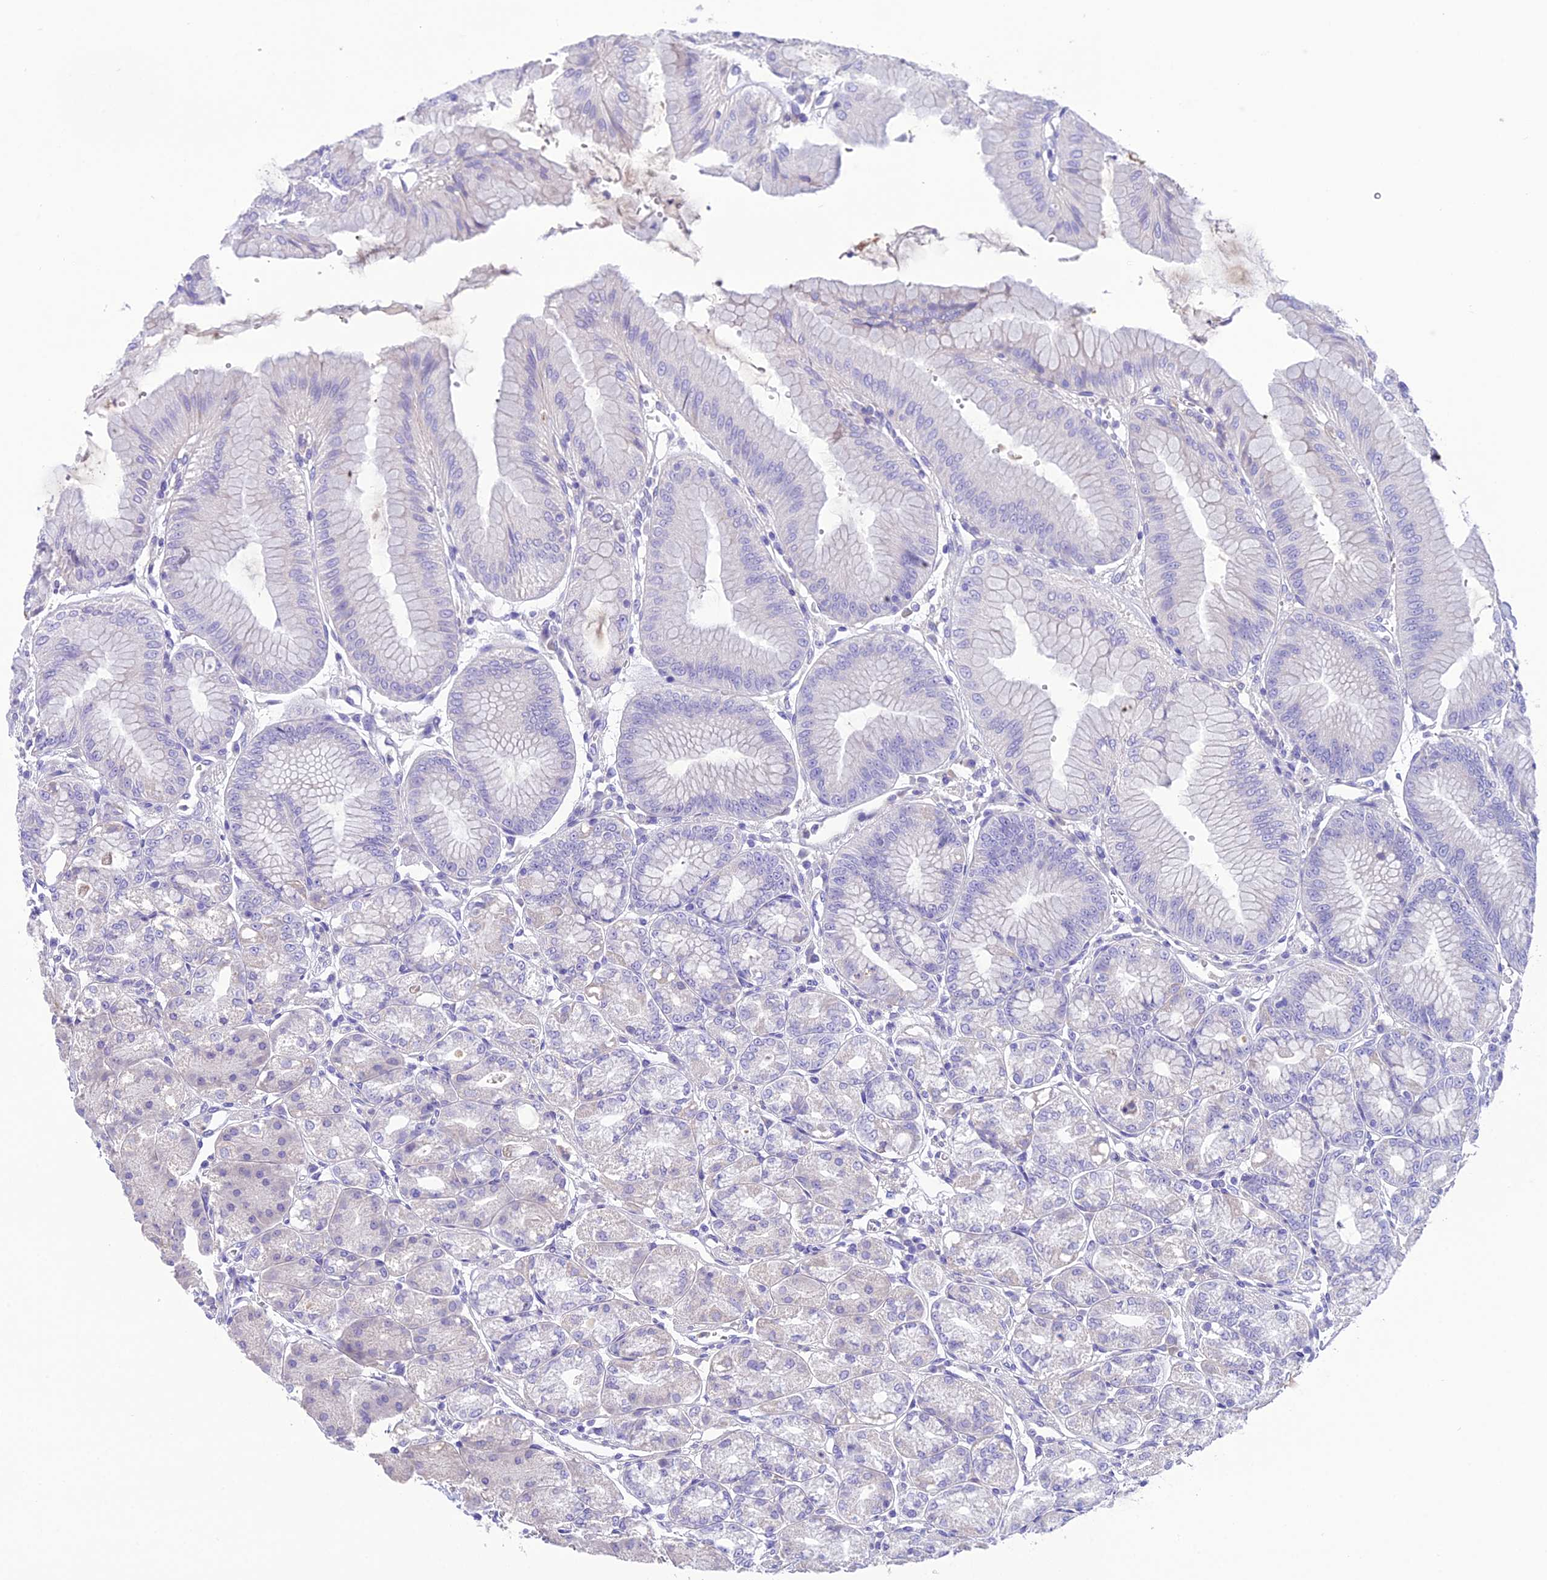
{"staining": {"intensity": "weak", "quantity": "<25%", "location": "cytoplasmic/membranous"}, "tissue": "stomach", "cell_type": "Glandular cells", "image_type": "normal", "snomed": [{"axis": "morphology", "description": "Normal tissue, NOS"}, {"axis": "topography", "description": "Stomach, lower"}], "caption": "Protein analysis of normal stomach displays no significant staining in glandular cells. Nuclei are stained in blue.", "gene": "KIAA0408", "patient": {"sex": "male", "age": 71}}